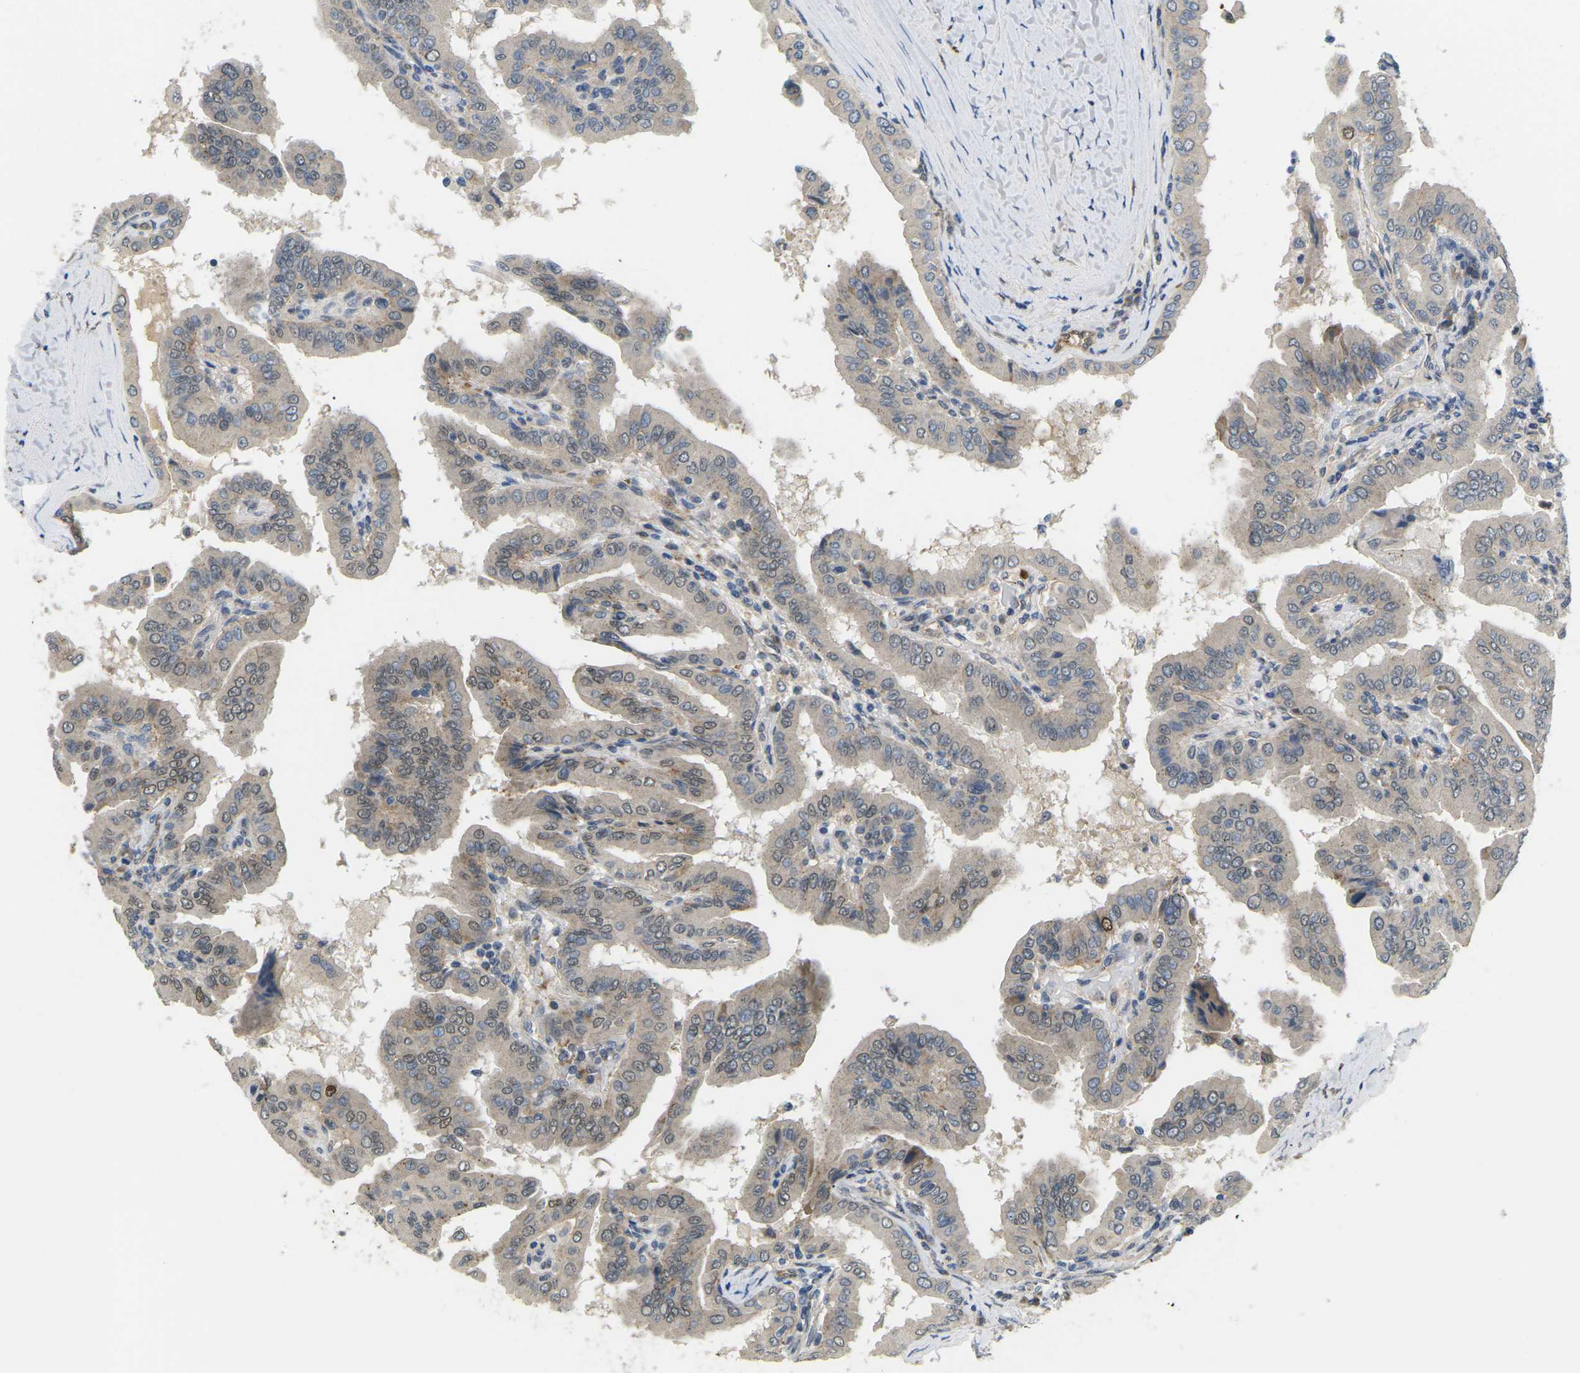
{"staining": {"intensity": "weak", "quantity": ">75%", "location": "cytoplasmic/membranous,nuclear"}, "tissue": "thyroid cancer", "cell_type": "Tumor cells", "image_type": "cancer", "snomed": [{"axis": "morphology", "description": "Papillary adenocarcinoma, NOS"}, {"axis": "topography", "description": "Thyroid gland"}], "caption": "Human thyroid cancer stained with a brown dye displays weak cytoplasmic/membranous and nuclear positive staining in approximately >75% of tumor cells.", "gene": "ERBB4", "patient": {"sex": "male", "age": 33}}